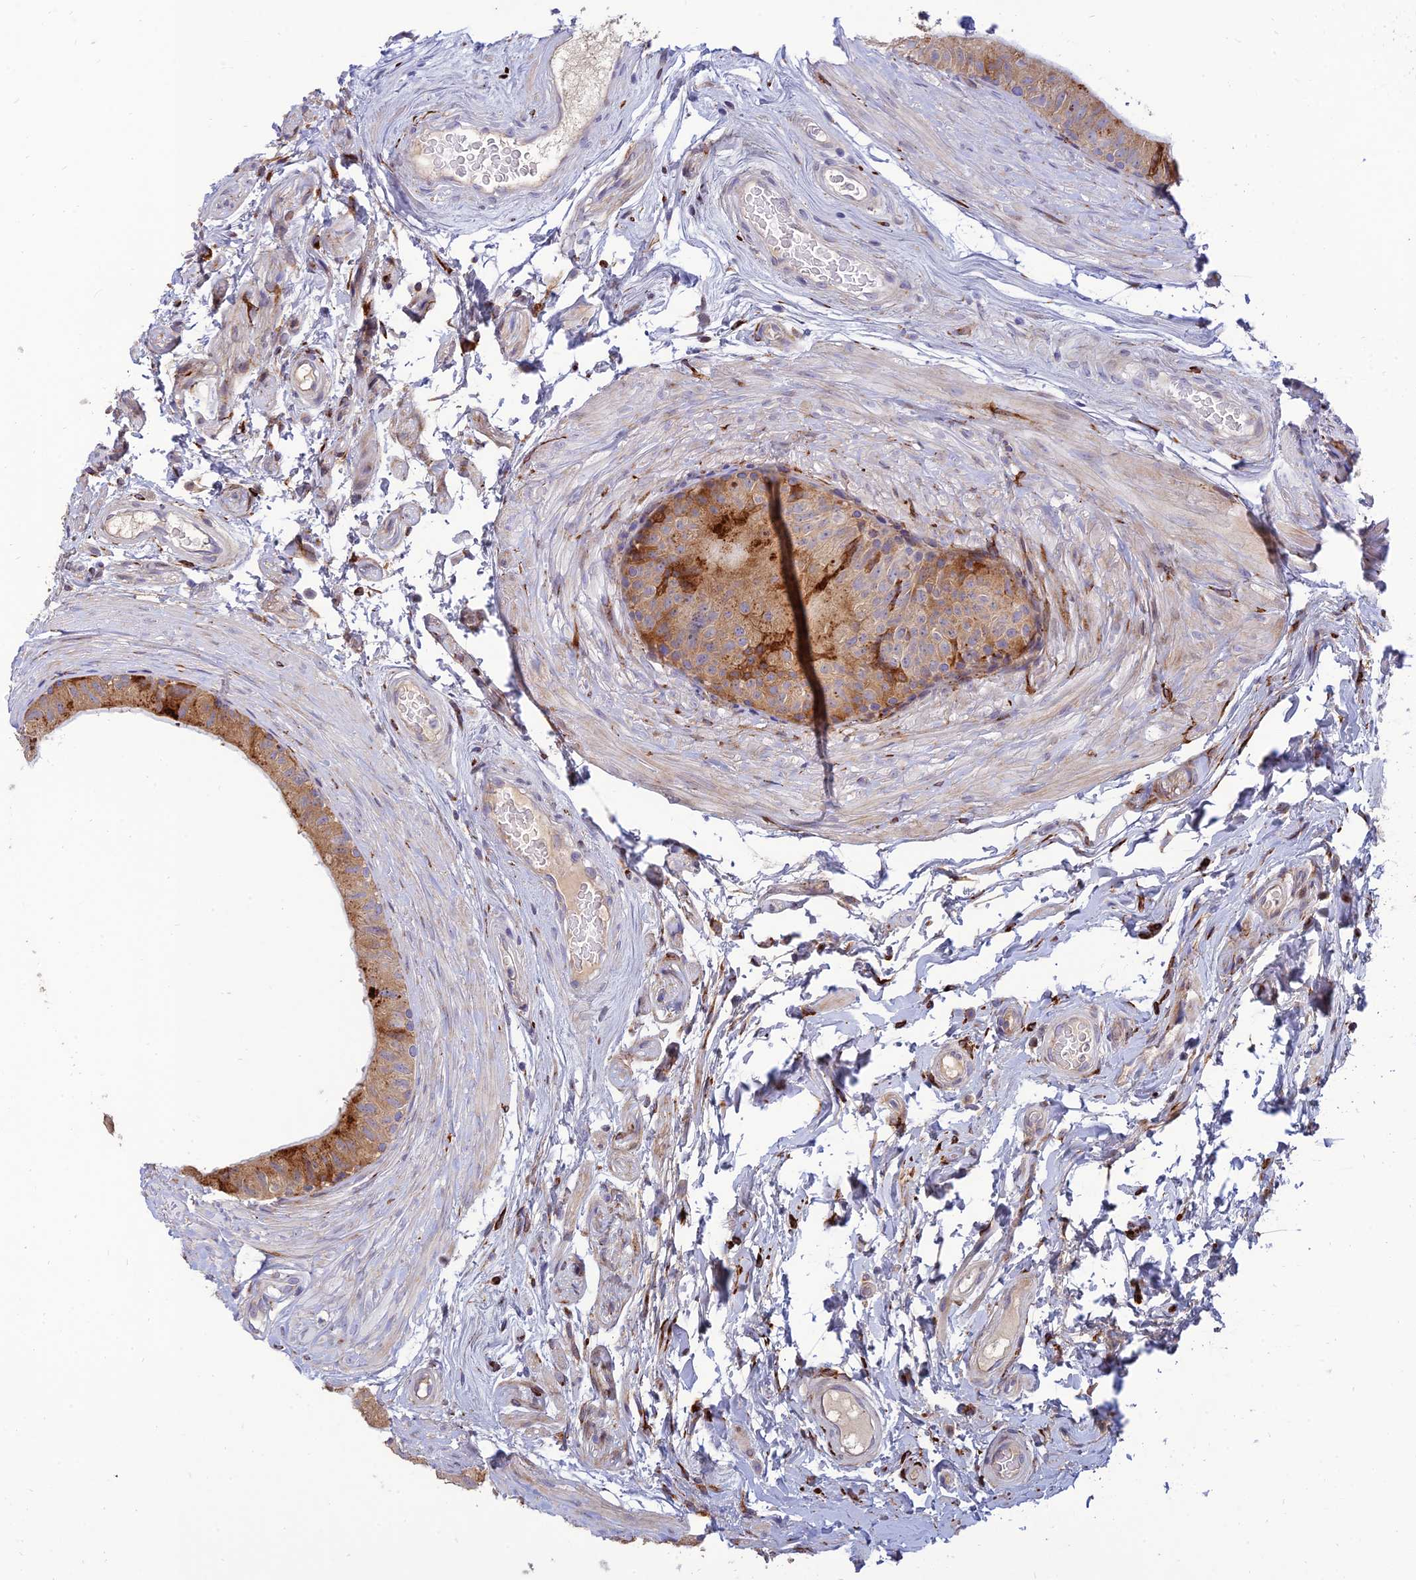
{"staining": {"intensity": "strong", "quantity": "25%-75%", "location": "cytoplasmic/membranous"}, "tissue": "epididymis", "cell_type": "Glandular cells", "image_type": "normal", "snomed": [{"axis": "morphology", "description": "Normal tissue, NOS"}, {"axis": "topography", "description": "Epididymis"}], "caption": "Human epididymis stained for a protein (brown) displays strong cytoplasmic/membranous positive staining in approximately 25%-75% of glandular cells.", "gene": "RCN3", "patient": {"sex": "male", "age": 45}}